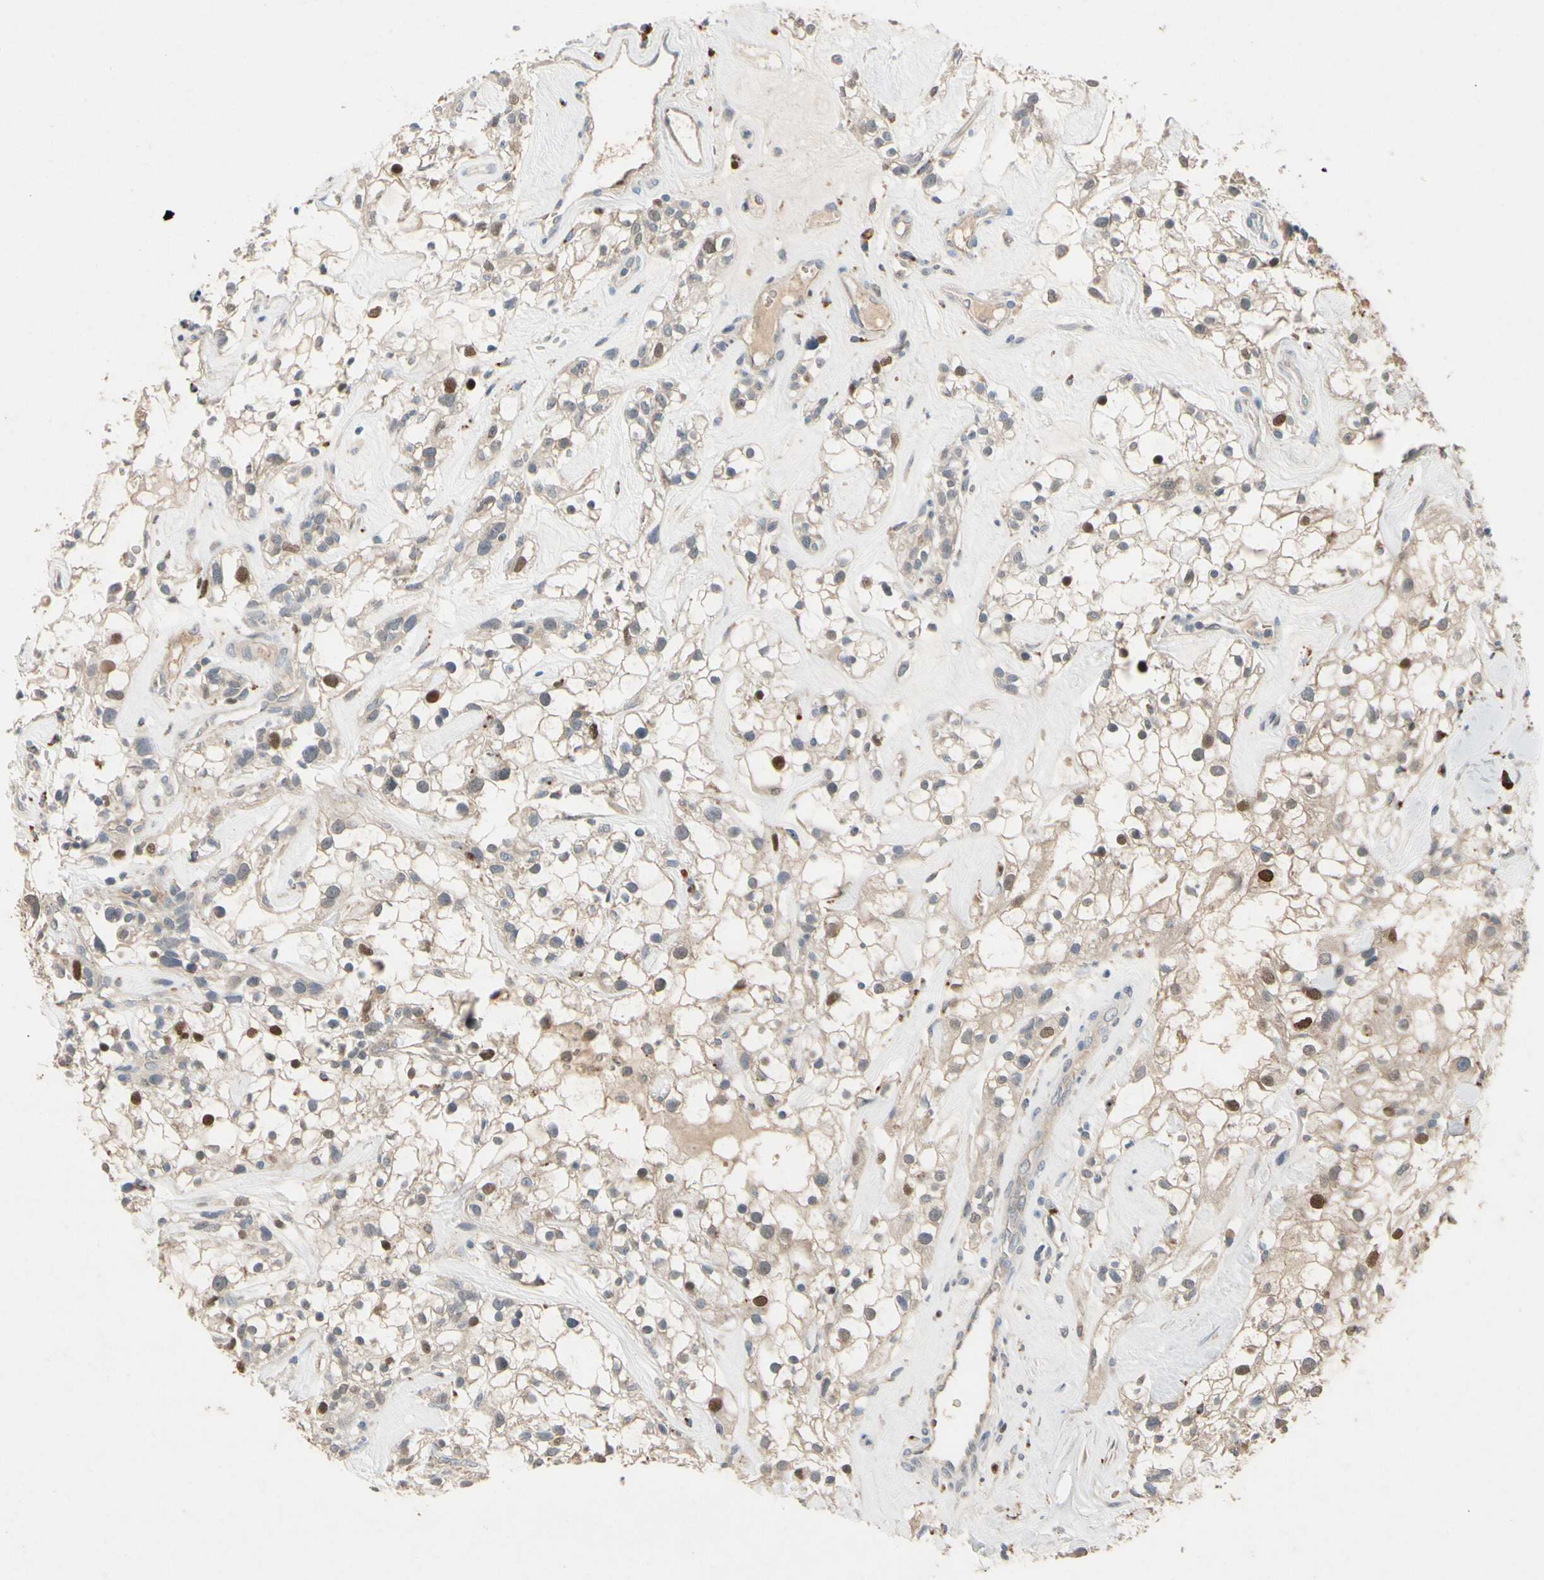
{"staining": {"intensity": "strong", "quantity": "<25%", "location": "nuclear"}, "tissue": "renal cancer", "cell_type": "Tumor cells", "image_type": "cancer", "snomed": [{"axis": "morphology", "description": "Adenocarcinoma, NOS"}, {"axis": "topography", "description": "Kidney"}], "caption": "A micrograph of human renal adenocarcinoma stained for a protein reveals strong nuclear brown staining in tumor cells. (DAB (3,3'-diaminobenzidine) = brown stain, brightfield microscopy at high magnification).", "gene": "ZKSCAN4", "patient": {"sex": "female", "age": 60}}